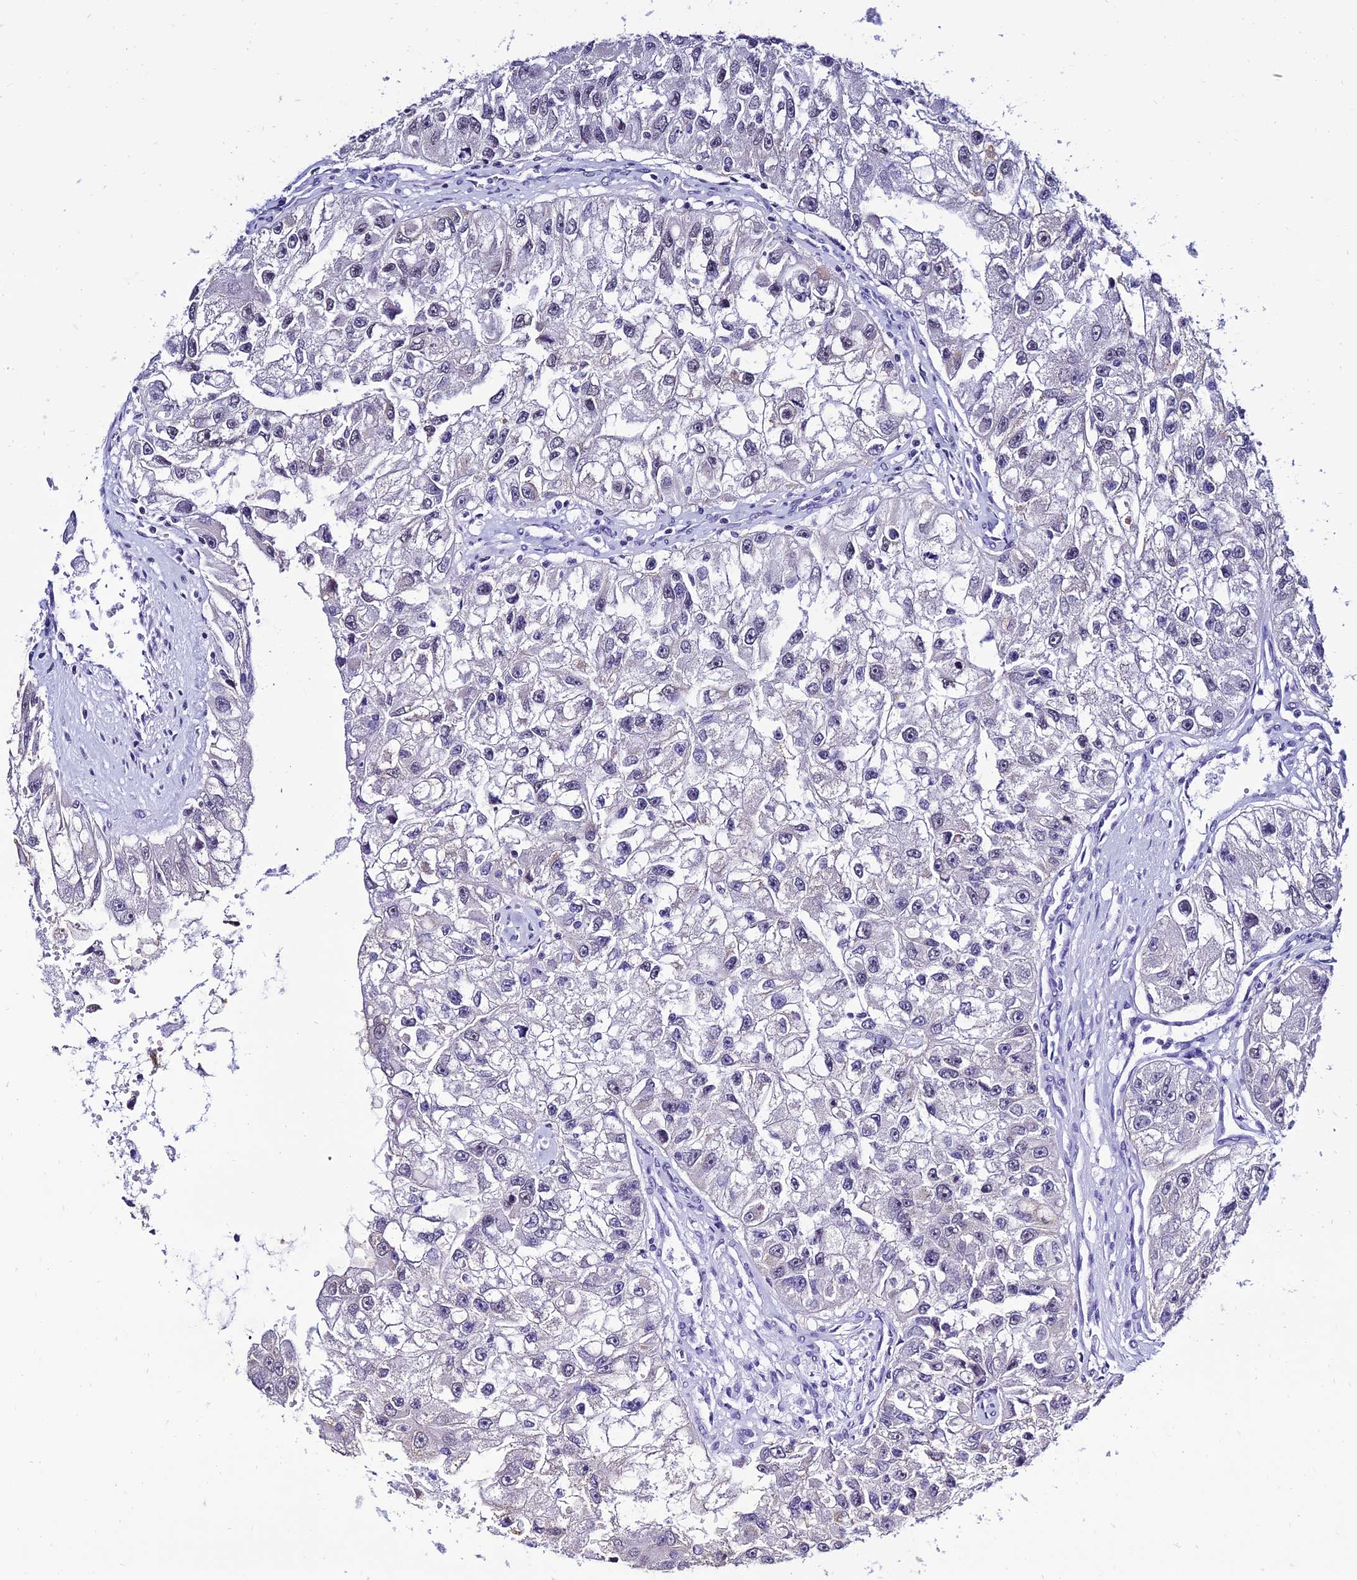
{"staining": {"intensity": "negative", "quantity": "none", "location": "none"}, "tissue": "renal cancer", "cell_type": "Tumor cells", "image_type": "cancer", "snomed": [{"axis": "morphology", "description": "Adenocarcinoma, NOS"}, {"axis": "topography", "description": "Kidney"}], "caption": "Adenocarcinoma (renal) was stained to show a protein in brown. There is no significant staining in tumor cells.", "gene": "PPP4R2", "patient": {"sex": "male", "age": 63}}